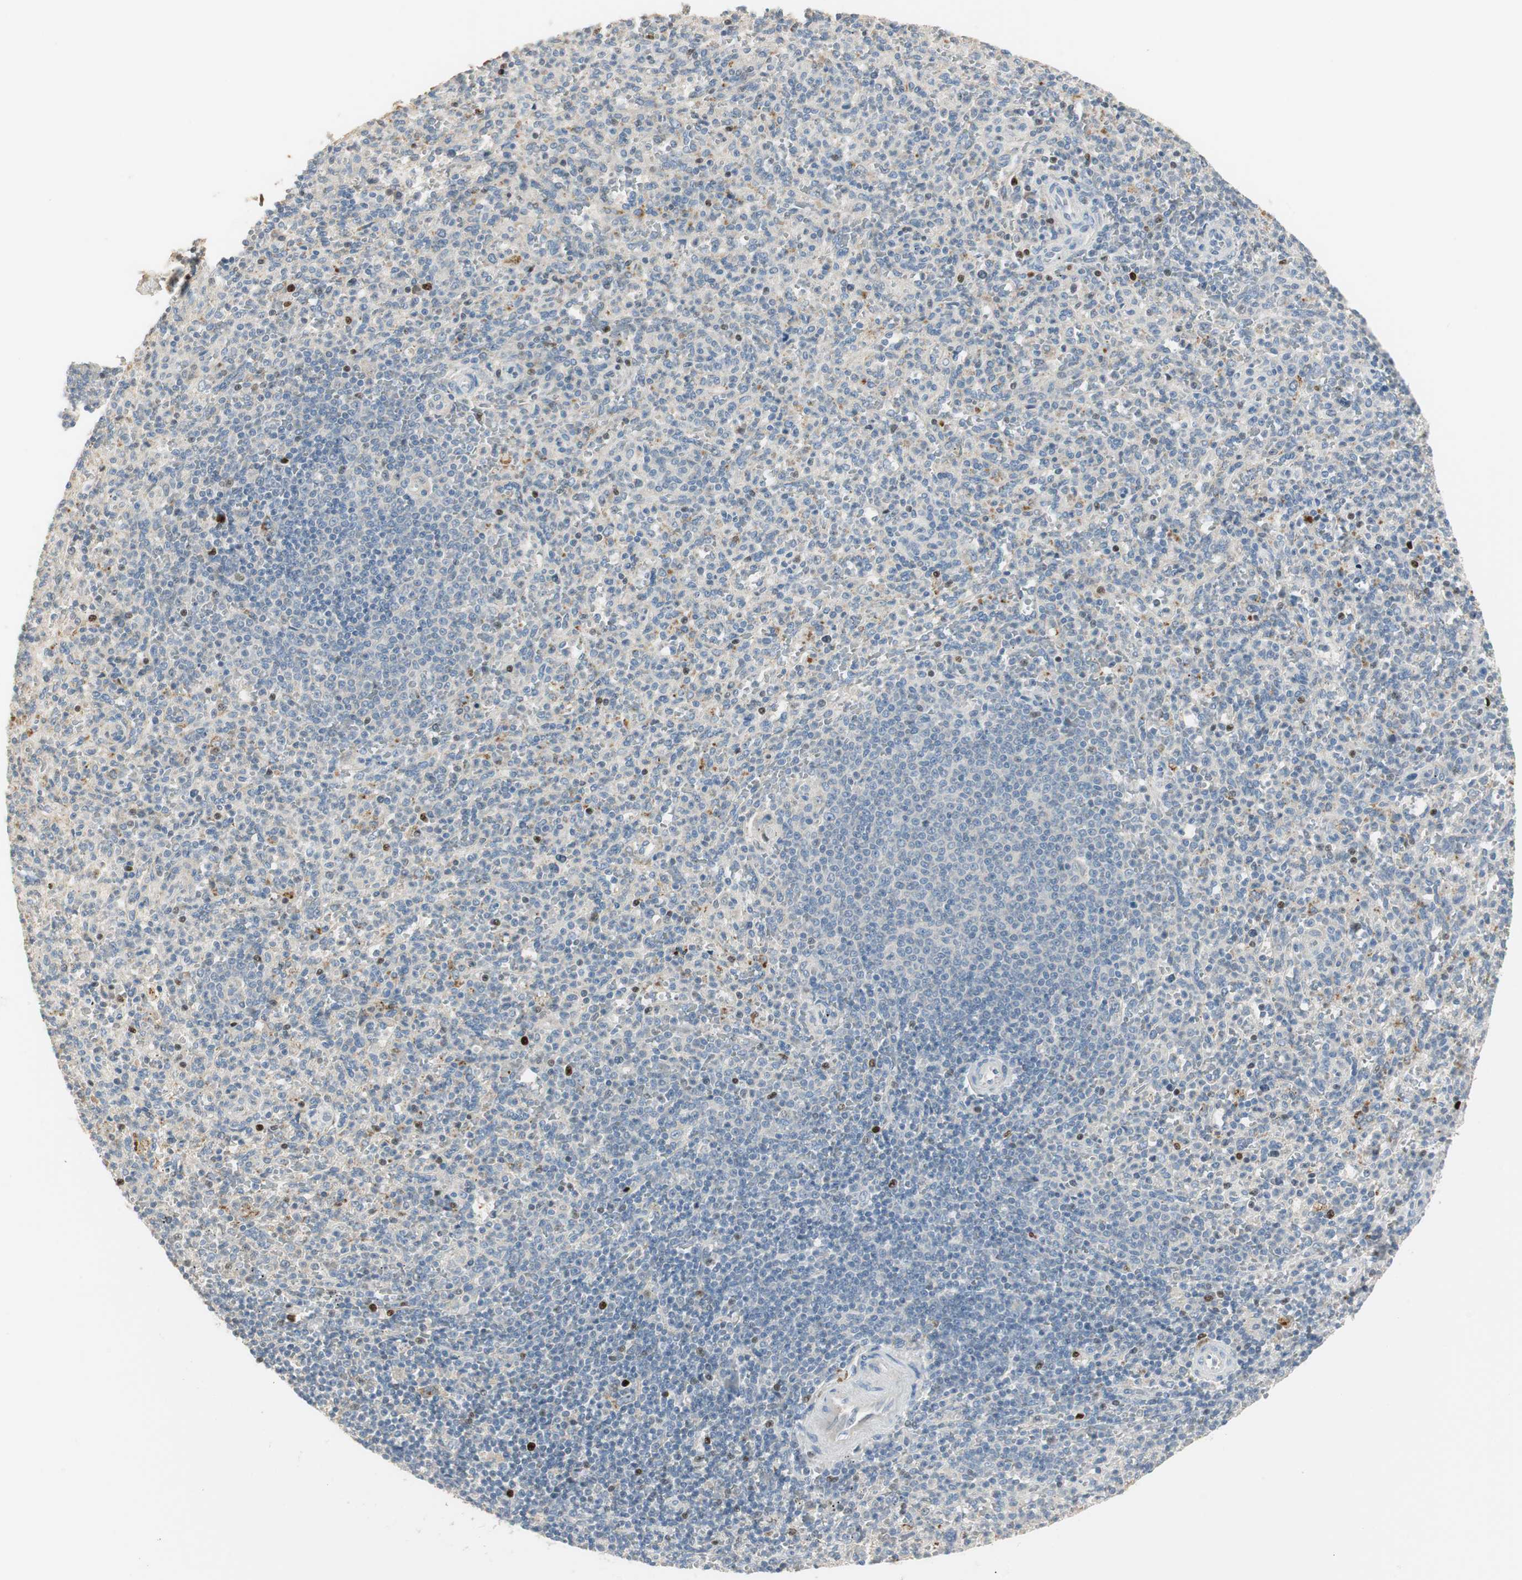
{"staining": {"intensity": "negative", "quantity": "none", "location": "none"}, "tissue": "spleen", "cell_type": "Cells in red pulp", "image_type": "normal", "snomed": [{"axis": "morphology", "description": "Normal tissue, NOS"}, {"axis": "topography", "description": "Spleen"}], "caption": "Spleen stained for a protein using IHC demonstrates no positivity cells in red pulp.", "gene": "RUNX2", "patient": {"sex": "male", "age": 36}}